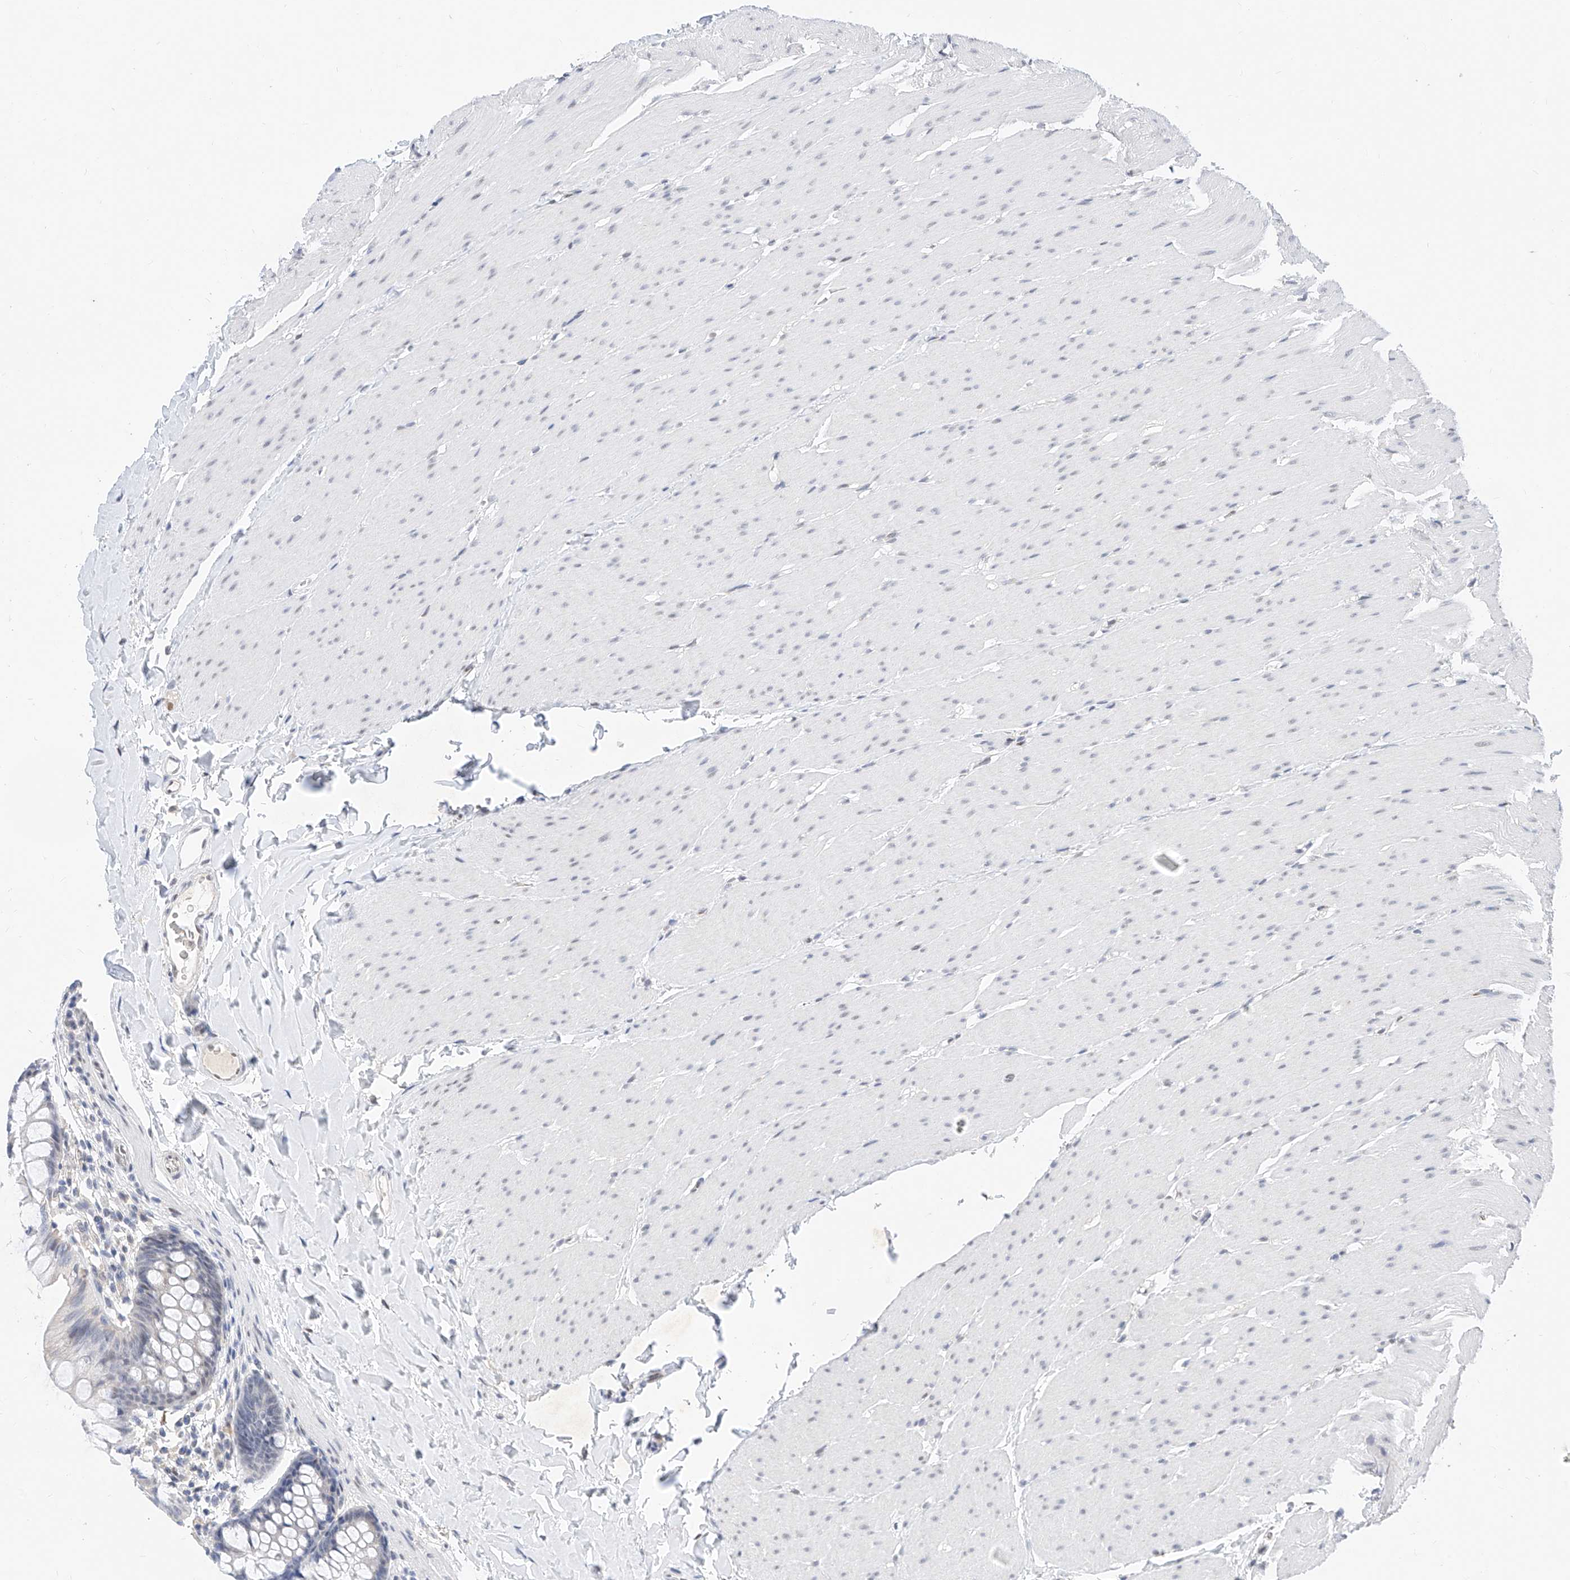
{"staining": {"intensity": "negative", "quantity": "none", "location": "none"}, "tissue": "colon", "cell_type": "Endothelial cells", "image_type": "normal", "snomed": [{"axis": "morphology", "description": "Normal tissue, NOS"}, {"axis": "topography", "description": "Colon"}], "caption": "Immunohistochemical staining of benign human colon shows no significant staining in endothelial cells.", "gene": "KCNJ1", "patient": {"sex": "female", "age": 62}}